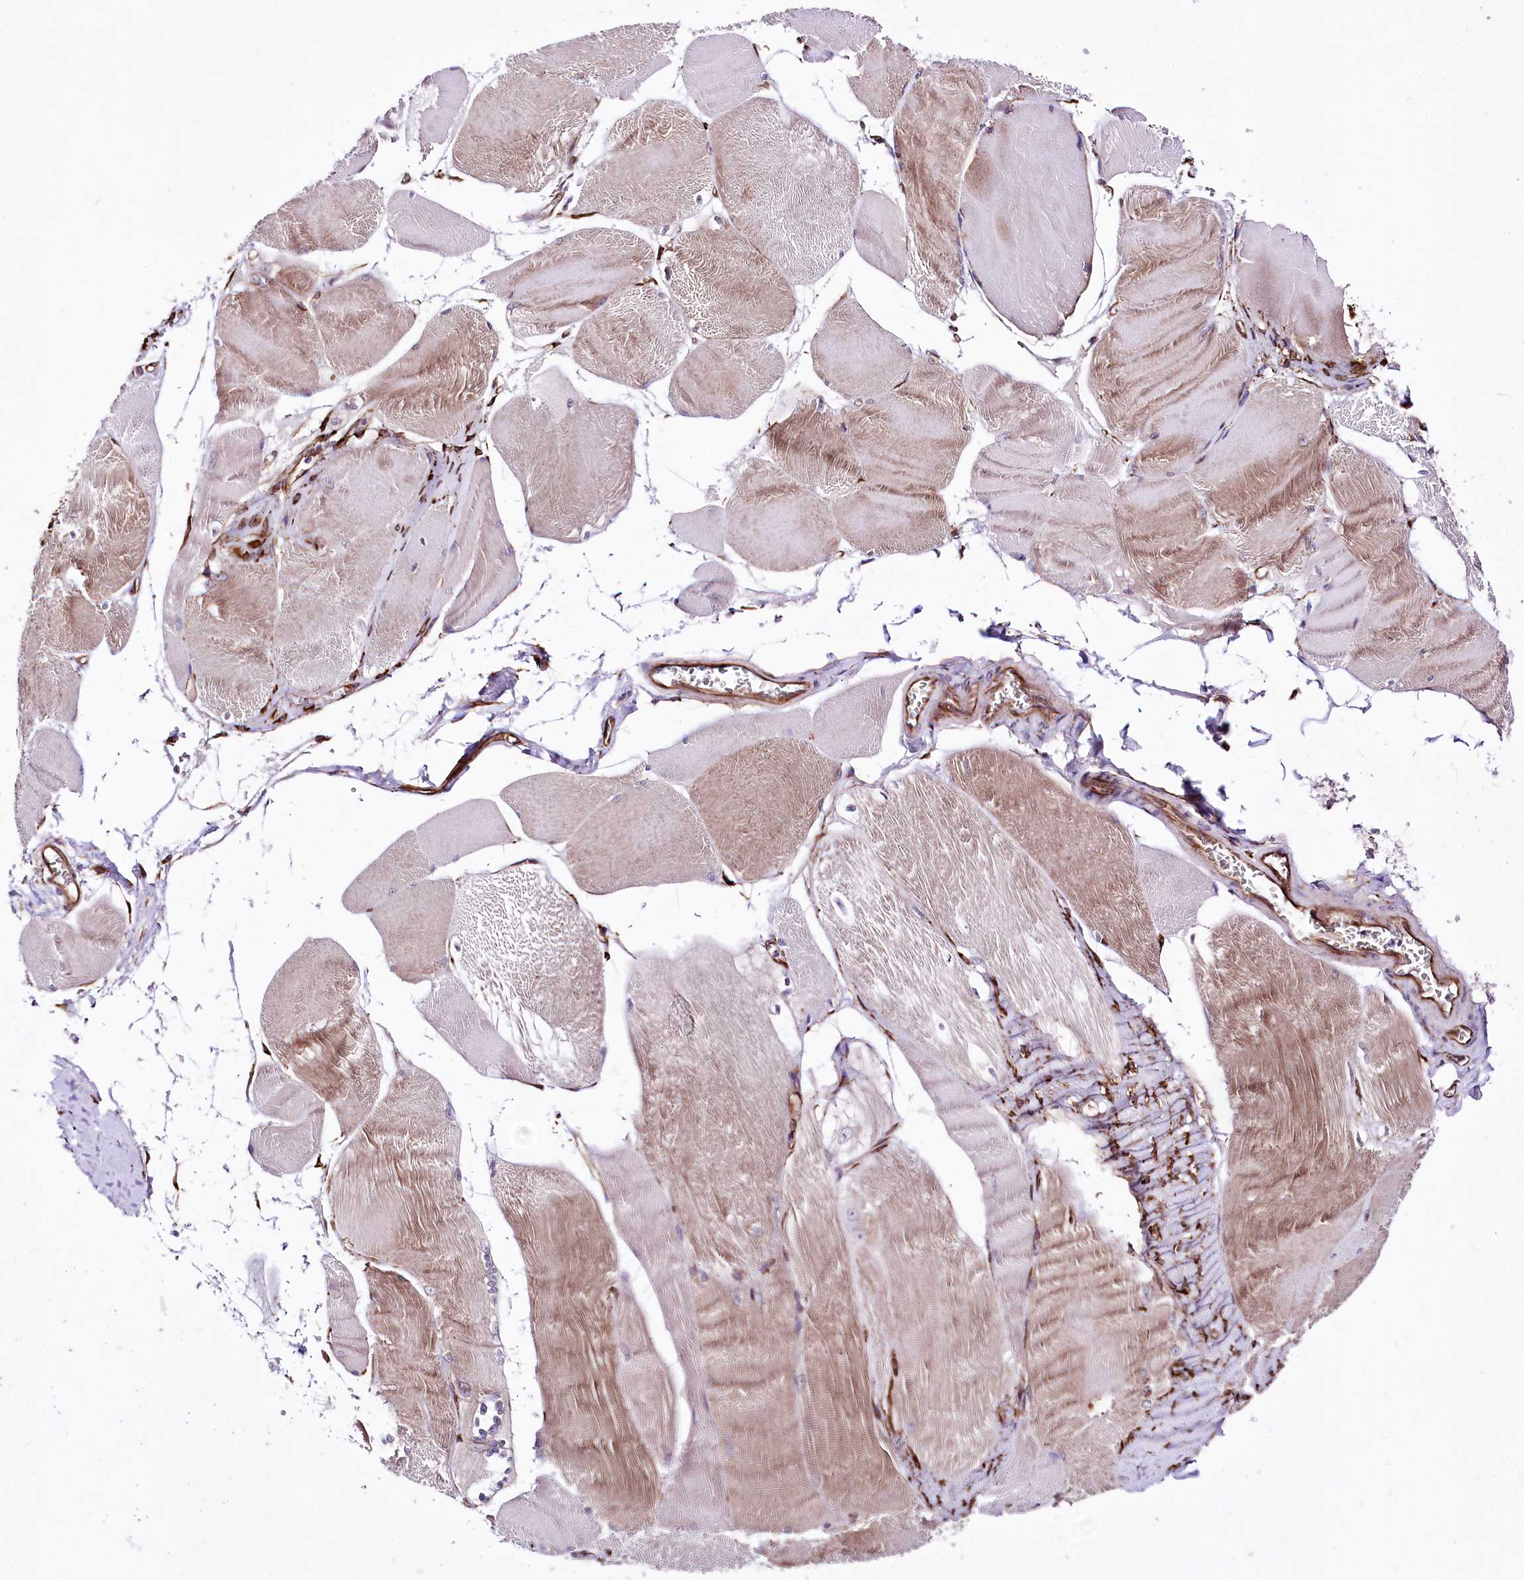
{"staining": {"intensity": "moderate", "quantity": "25%-75%", "location": "cytoplasmic/membranous"}, "tissue": "skeletal muscle", "cell_type": "Myocytes", "image_type": "normal", "snomed": [{"axis": "morphology", "description": "Normal tissue, NOS"}, {"axis": "morphology", "description": "Basal cell carcinoma"}, {"axis": "topography", "description": "Skeletal muscle"}], "caption": "Protein expression analysis of unremarkable skeletal muscle reveals moderate cytoplasmic/membranous expression in approximately 25%-75% of myocytes. (Stains: DAB in brown, nuclei in blue, Microscopy: brightfield microscopy at high magnification).", "gene": "WWC1", "patient": {"sex": "female", "age": 64}}